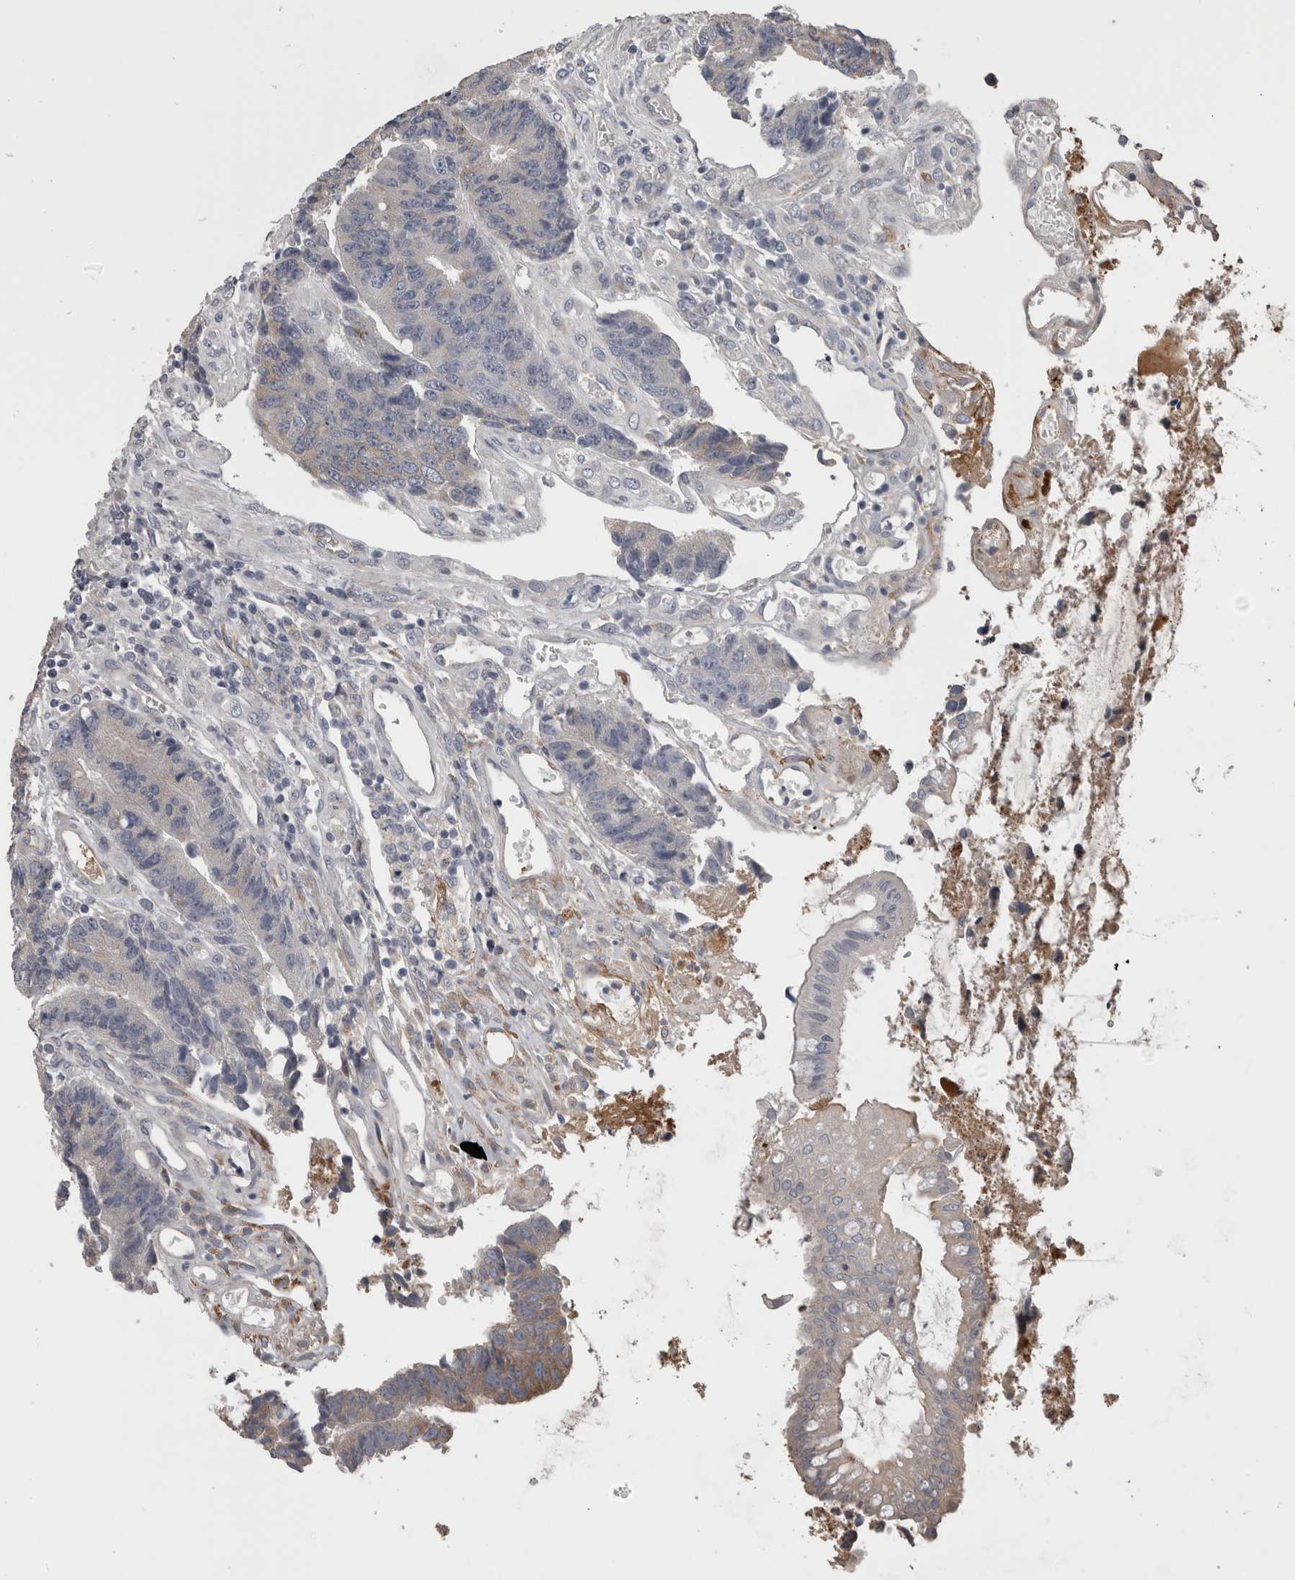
{"staining": {"intensity": "negative", "quantity": "none", "location": "none"}, "tissue": "colorectal cancer", "cell_type": "Tumor cells", "image_type": "cancer", "snomed": [{"axis": "morphology", "description": "Adenocarcinoma, NOS"}, {"axis": "topography", "description": "Rectum"}], "caption": "Immunohistochemistry (IHC) of human colorectal cancer reveals no positivity in tumor cells.", "gene": "STC1", "patient": {"sex": "male", "age": 84}}